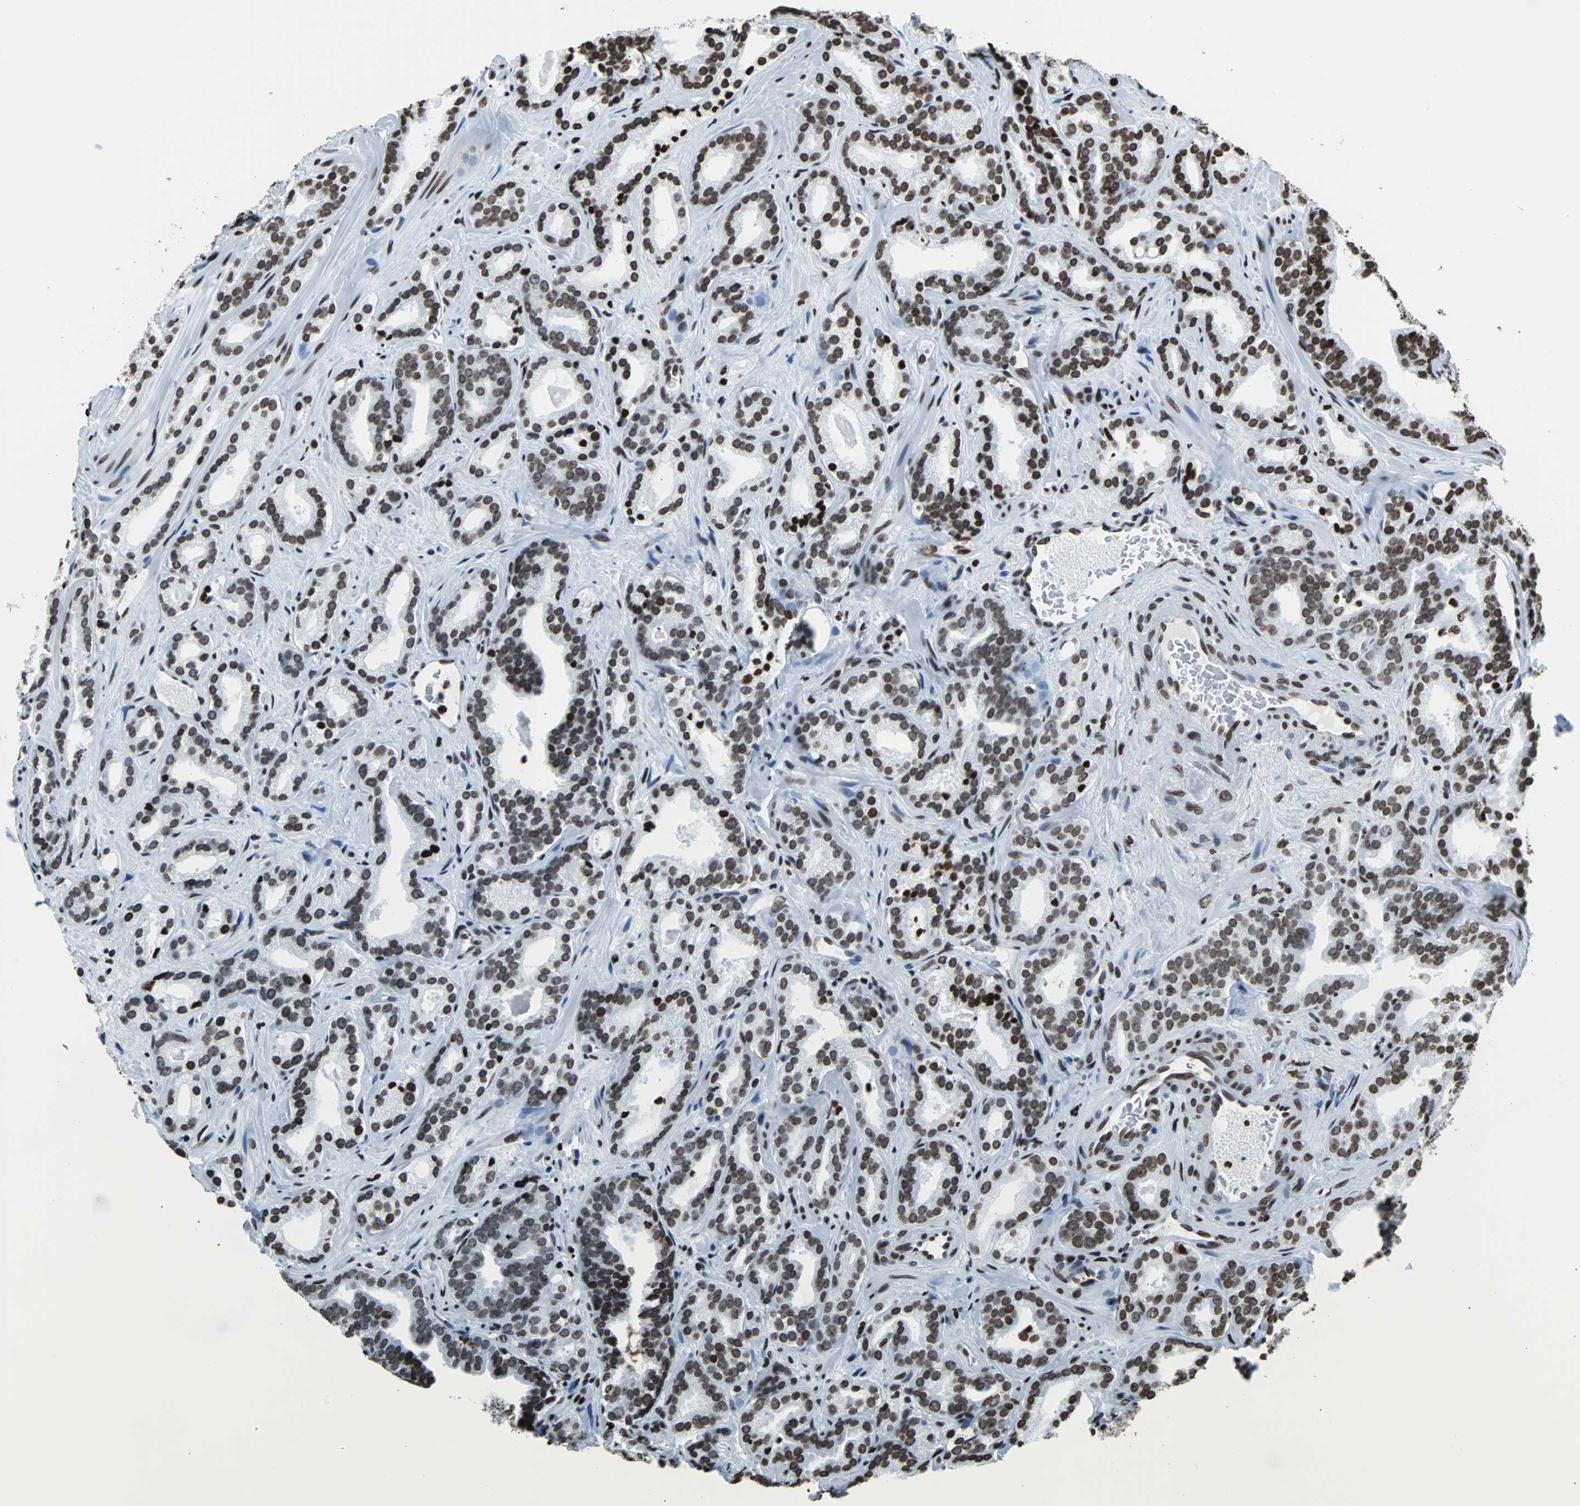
{"staining": {"intensity": "strong", "quantity": ">75%", "location": "nuclear"}, "tissue": "prostate cancer", "cell_type": "Tumor cells", "image_type": "cancer", "snomed": [{"axis": "morphology", "description": "Adenocarcinoma, Low grade"}, {"axis": "topography", "description": "Prostate"}], "caption": "Immunohistochemical staining of human prostate adenocarcinoma (low-grade) reveals high levels of strong nuclear protein staining in approximately >75% of tumor cells.", "gene": "H2BC18", "patient": {"sex": "male", "age": 63}}